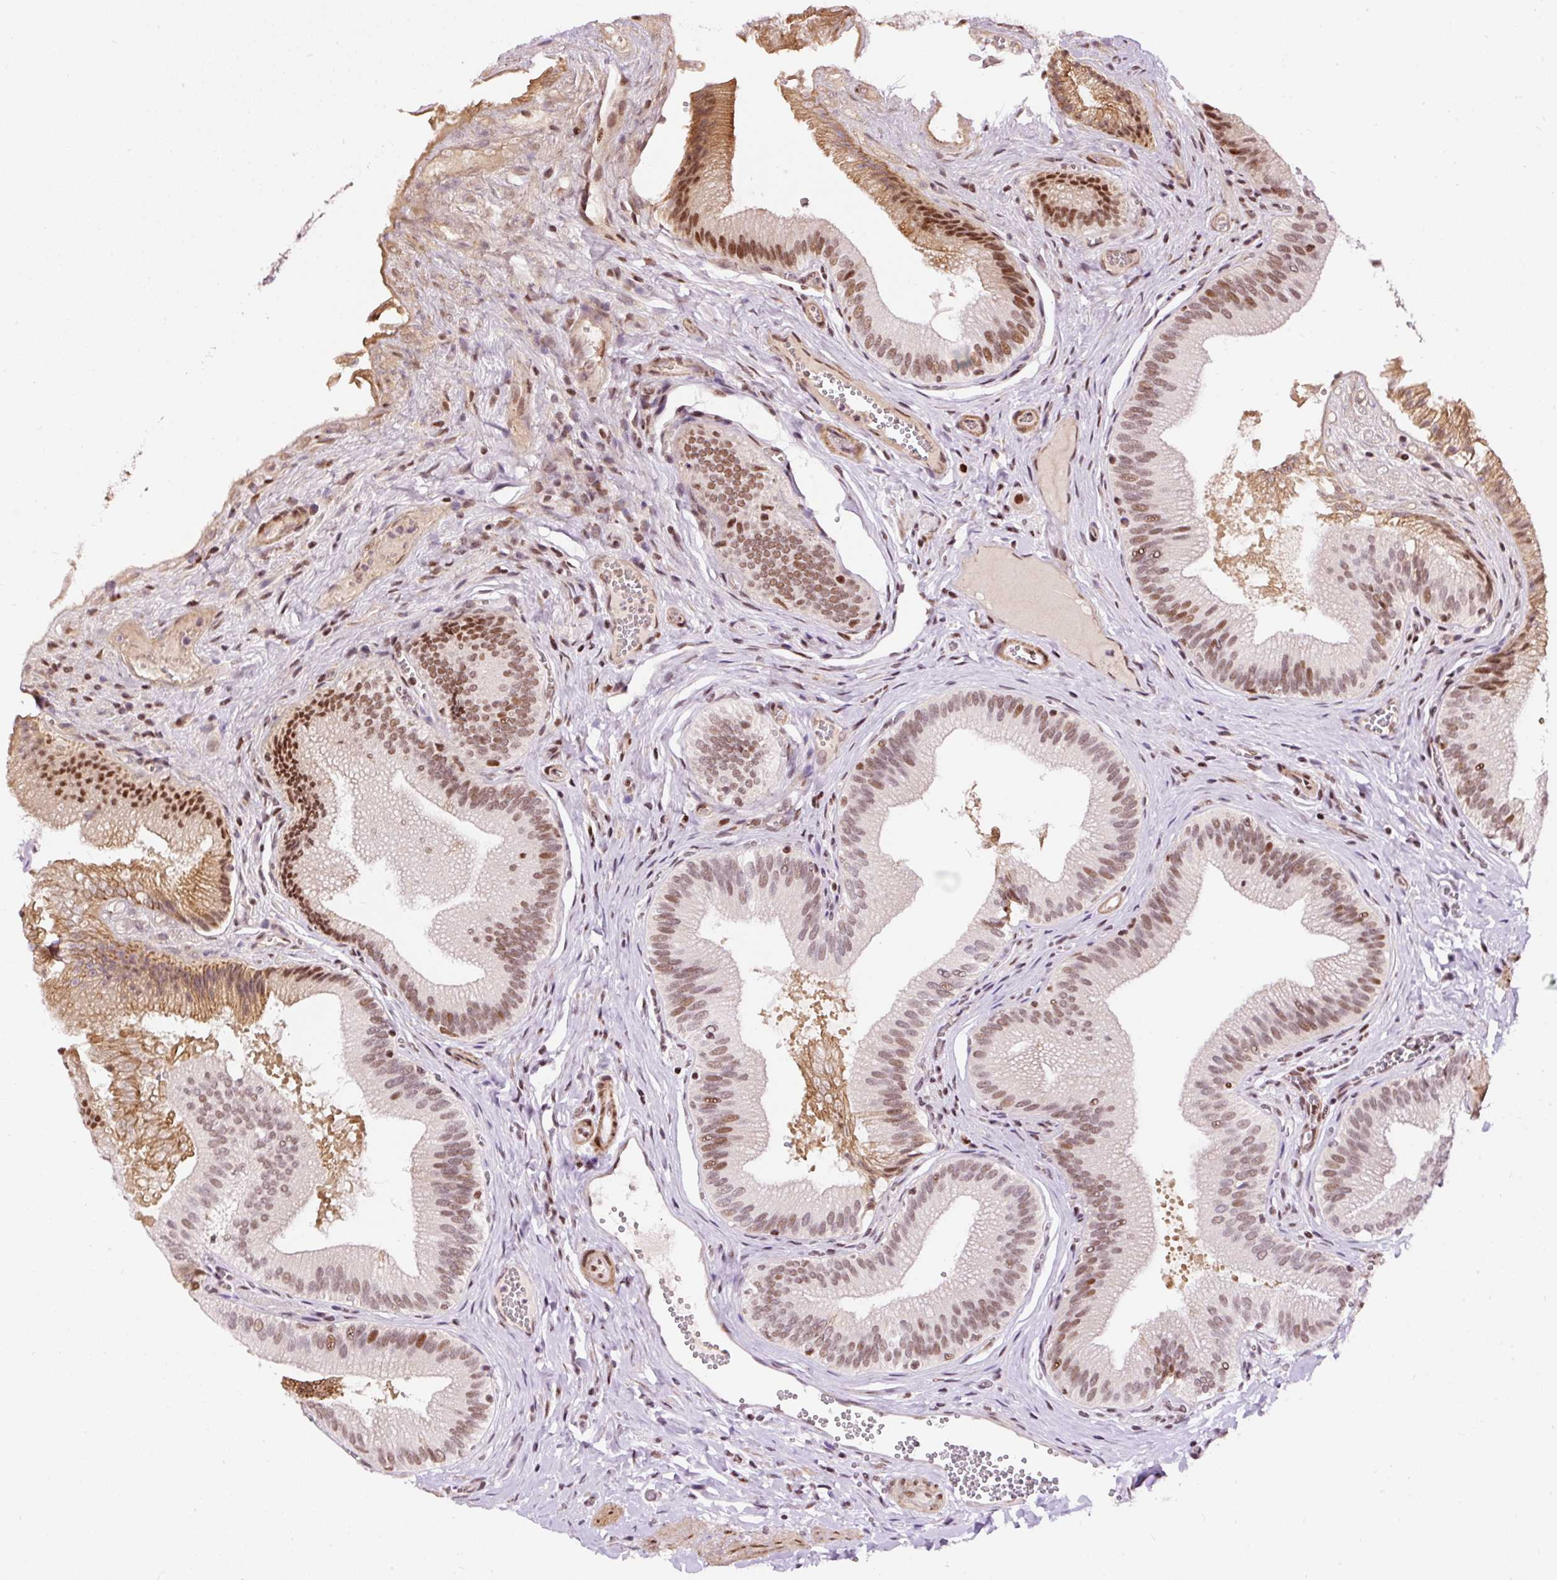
{"staining": {"intensity": "moderate", "quantity": ">75%", "location": "nuclear"}, "tissue": "gallbladder", "cell_type": "Glandular cells", "image_type": "normal", "snomed": [{"axis": "morphology", "description": "Normal tissue, NOS"}, {"axis": "topography", "description": "Gallbladder"}], "caption": "The immunohistochemical stain highlights moderate nuclear expression in glandular cells of benign gallbladder.", "gene": "HNRNPC", "patient": {"sex": "male", "age": 17}}